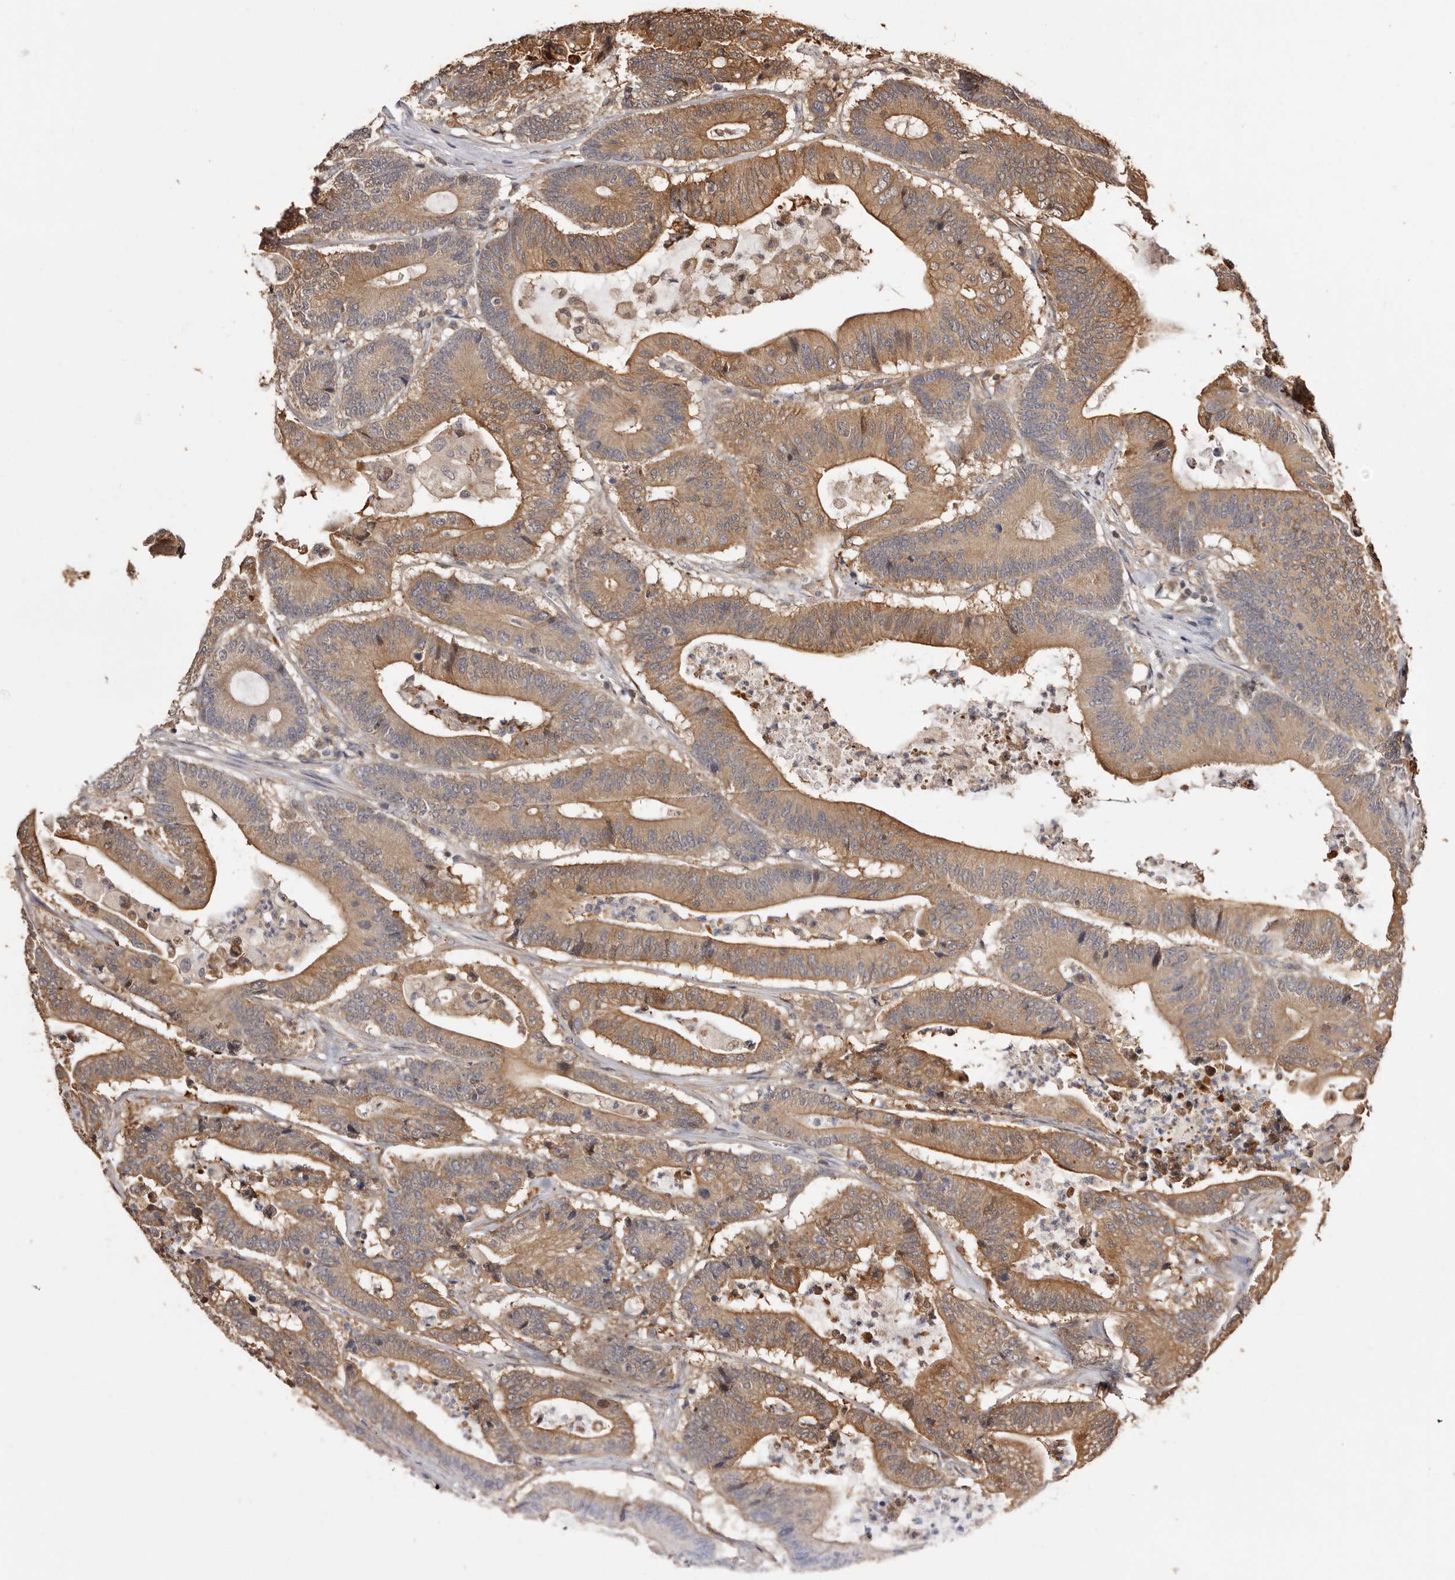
{"staining": {"intensity": "moderate", "quantity": ">75%", "location": "cytoplasmic/membranous"}, "tissue": "colorectal cancer", "cell_type": "Tumor cells", "image_type": "cancer", "snomed": [{"axis": "morphology", "description": "Adenocarcinoma, NOS"}, {"axis": "topography", "description": "Colon"}], "caption": "Protein staining reveals moderate cytoplasmic/membranous staining in approximately >75% of tumor cells in colorectal cancer.", "gene": "COQ8B", "patient": {"sex": "female", "age": 84}}